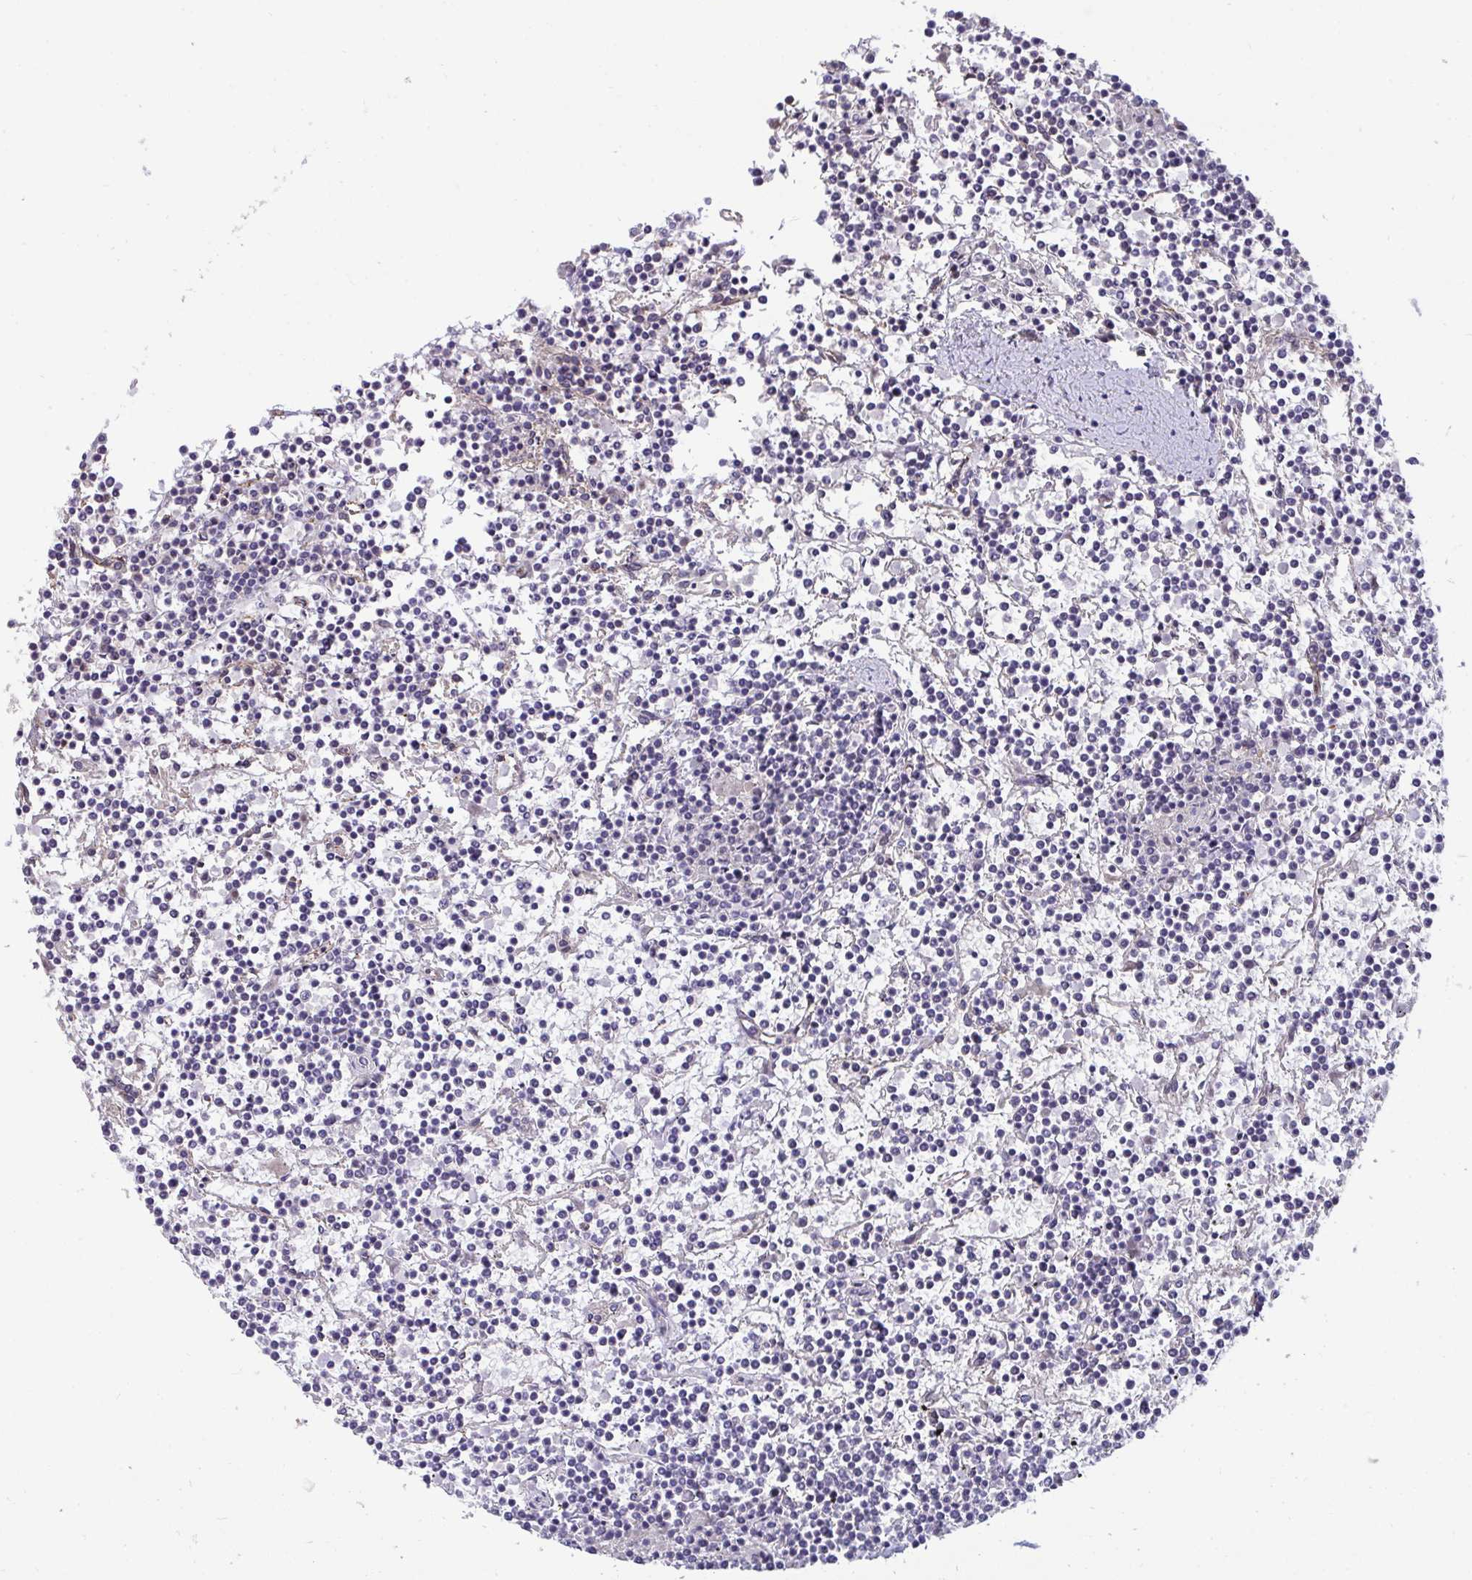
{"staining": {"intensity": "negative", "quantity": "none", "location": "none"}, "tissue": "lymphoma", "cell_type": "Tumor cells", "image_type": "cancer", "snomed": [{"axis": "morphology", "description": "Malignant lymphoma, non-Hodgkin's type, Low grade"}, {"axis": "topography", "description": "Spleen"}], "caption": "This is an immunohistochemistry photomicrograph of malignant lymphoma, non-Hodgkin's type (low-grade). There is no expression in tumor cells.", "gene": "SENP3", "patient": {"sex": "female", "age": 19}}